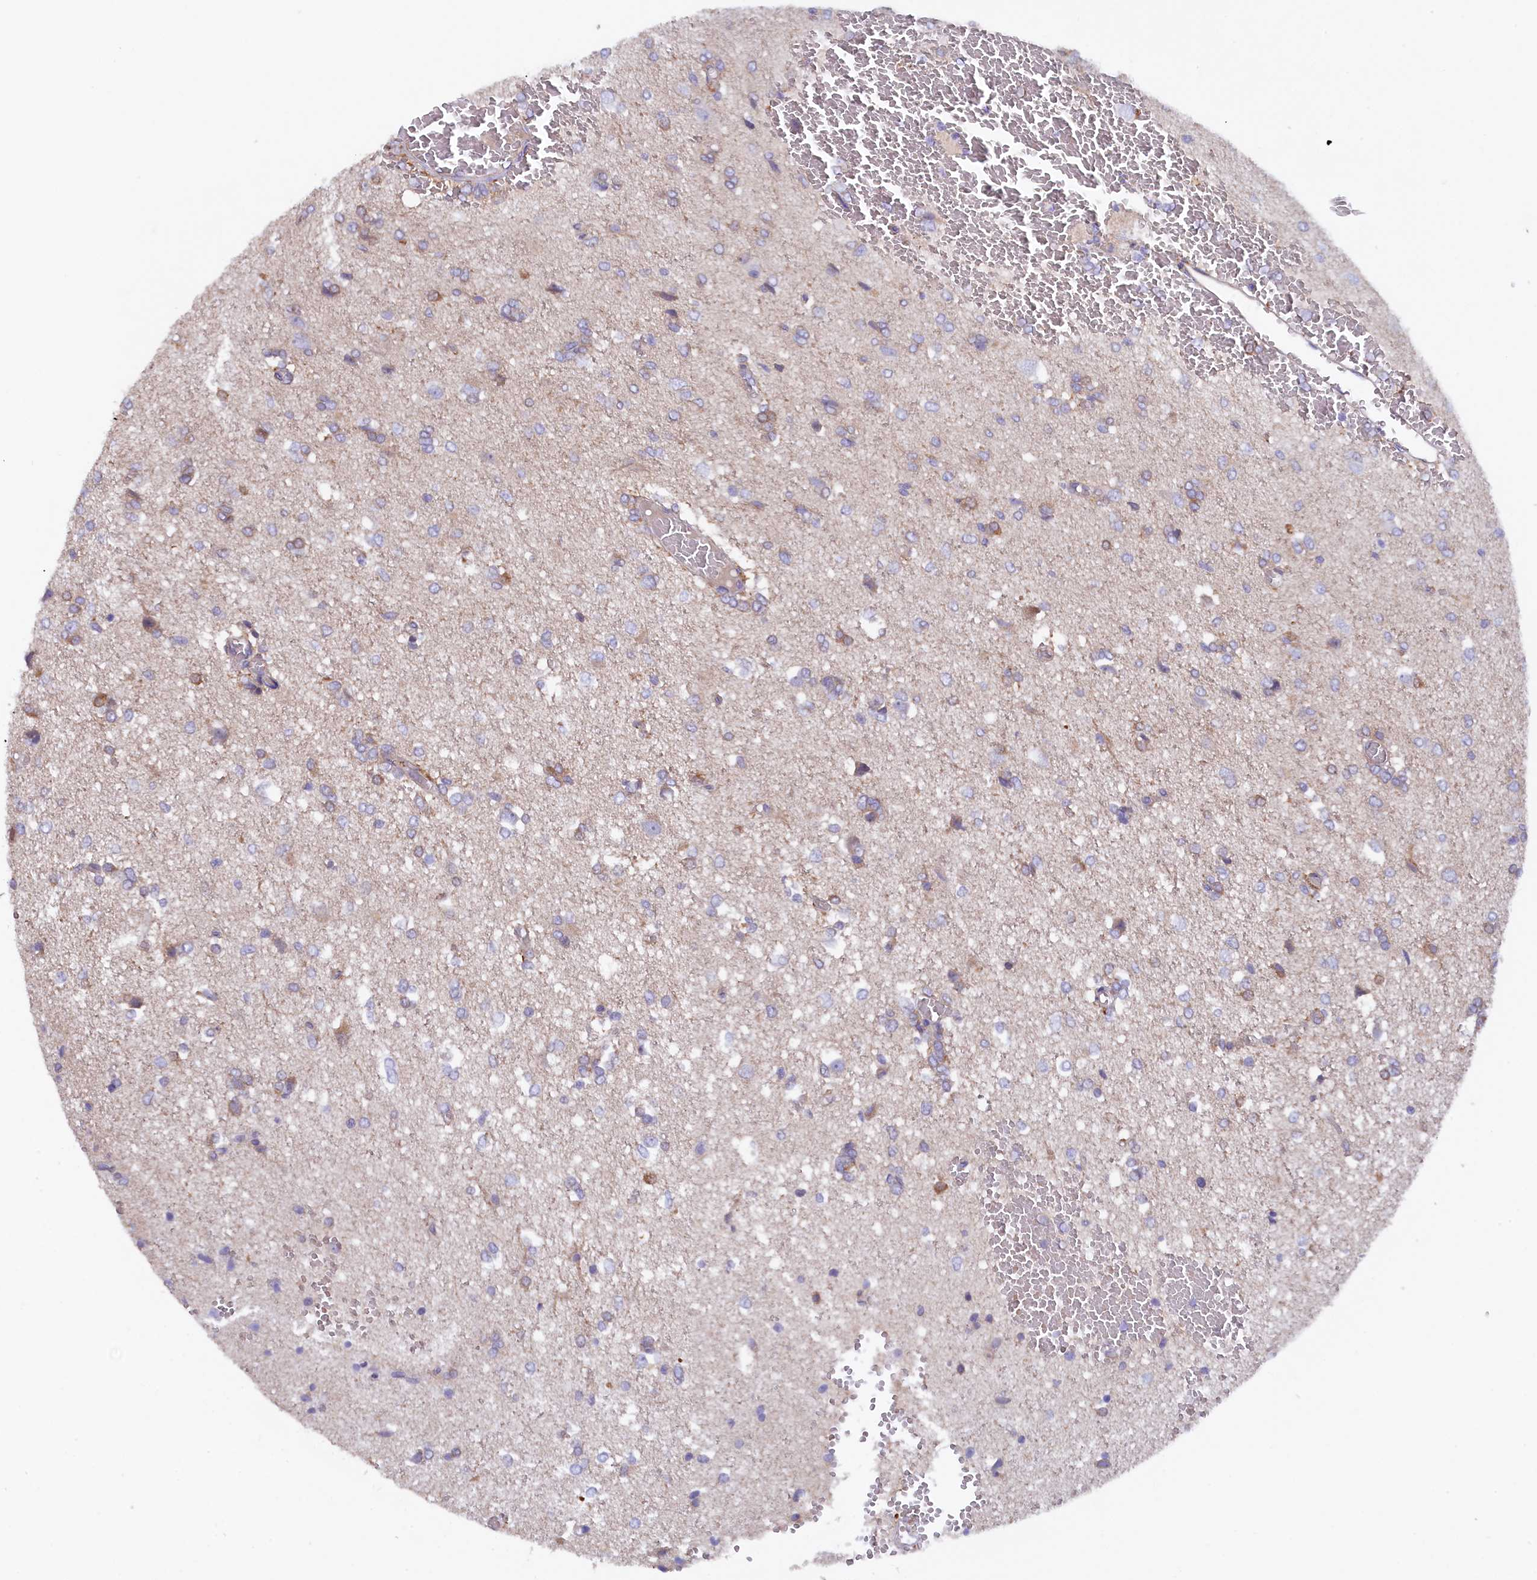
{"staining": {"intensity": "negative", "quantity": "none", "location": "none"}, "tissue": "glioma", "cell_type": "Tumor cells", "image_type": "cancer", "snomed": [{"axis": "morphology", "description": "Glioma, malignant, High grade"}, {"axis": "topography", "description": "Brain"}], "caption": "DAB (3,3'-diaminobenzidine) immunohistochemical staining of human glioma reveals no significant expression in tumor cells. (DAB immunohistochemistry visualized using brightfield microscopy, high magnification).", "gene": "JPT2", "patient": {"sex": "female", "age": 59}}